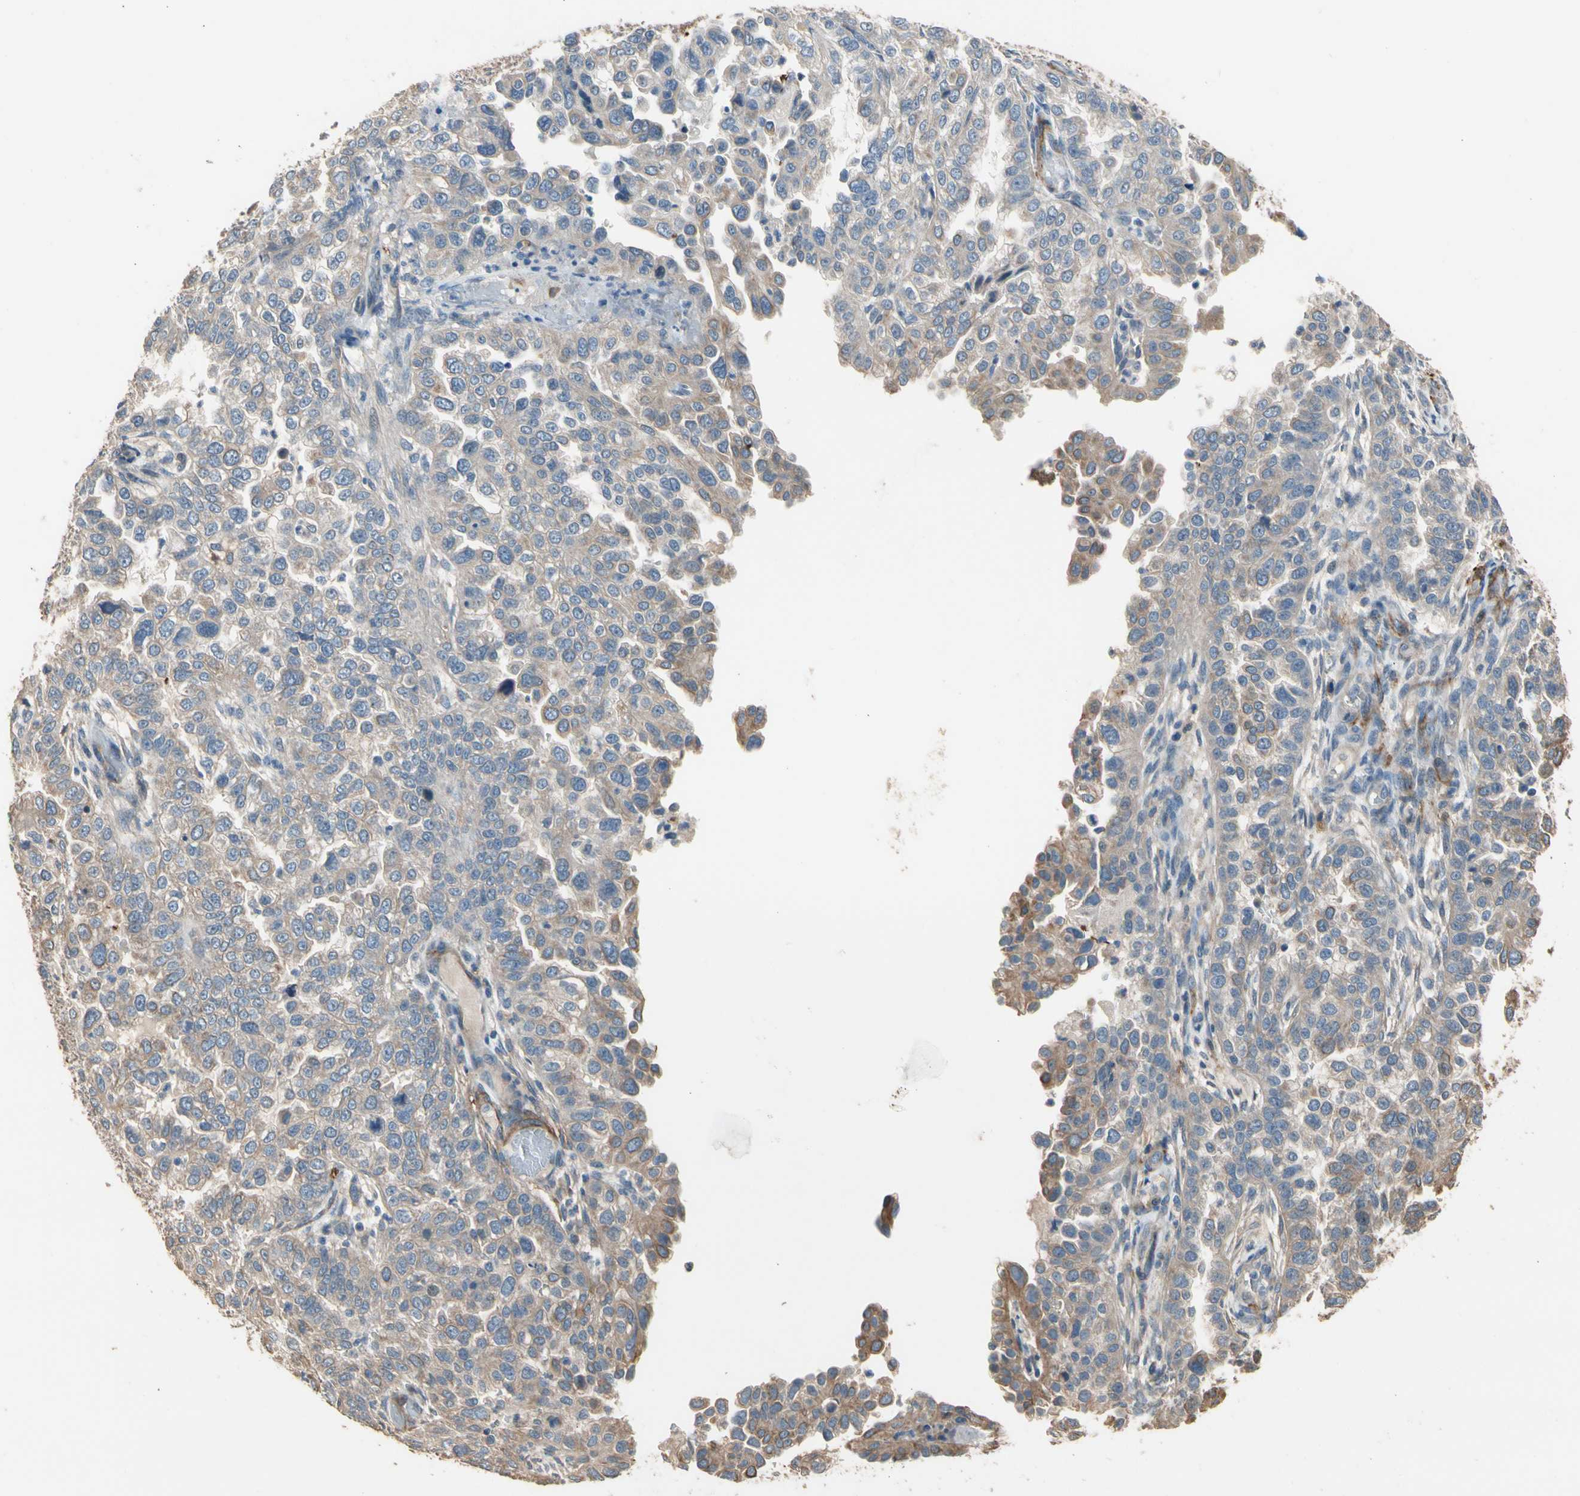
{"staining": {"intensity": "weak", "quantity": ">75%", "location": "cytoplasmic/membranous"}, "tissue": "endometrial cancer", "cell_type": "Tumor cells", "image_type": "cancer", "snomed": [{"axis": "morphology", "description": "Adenocarcinoma, NOS"}, {"axis": "topography", "description": "Endometrium"}], "caption": "Tumor cells show low levels of weak cytoplasmic/membranous positivity in approximately >75% of cells in adenocarcinoma (endometrial).", "gene": "SUSD2", "patient": {"sex": "female", "age": 85}}